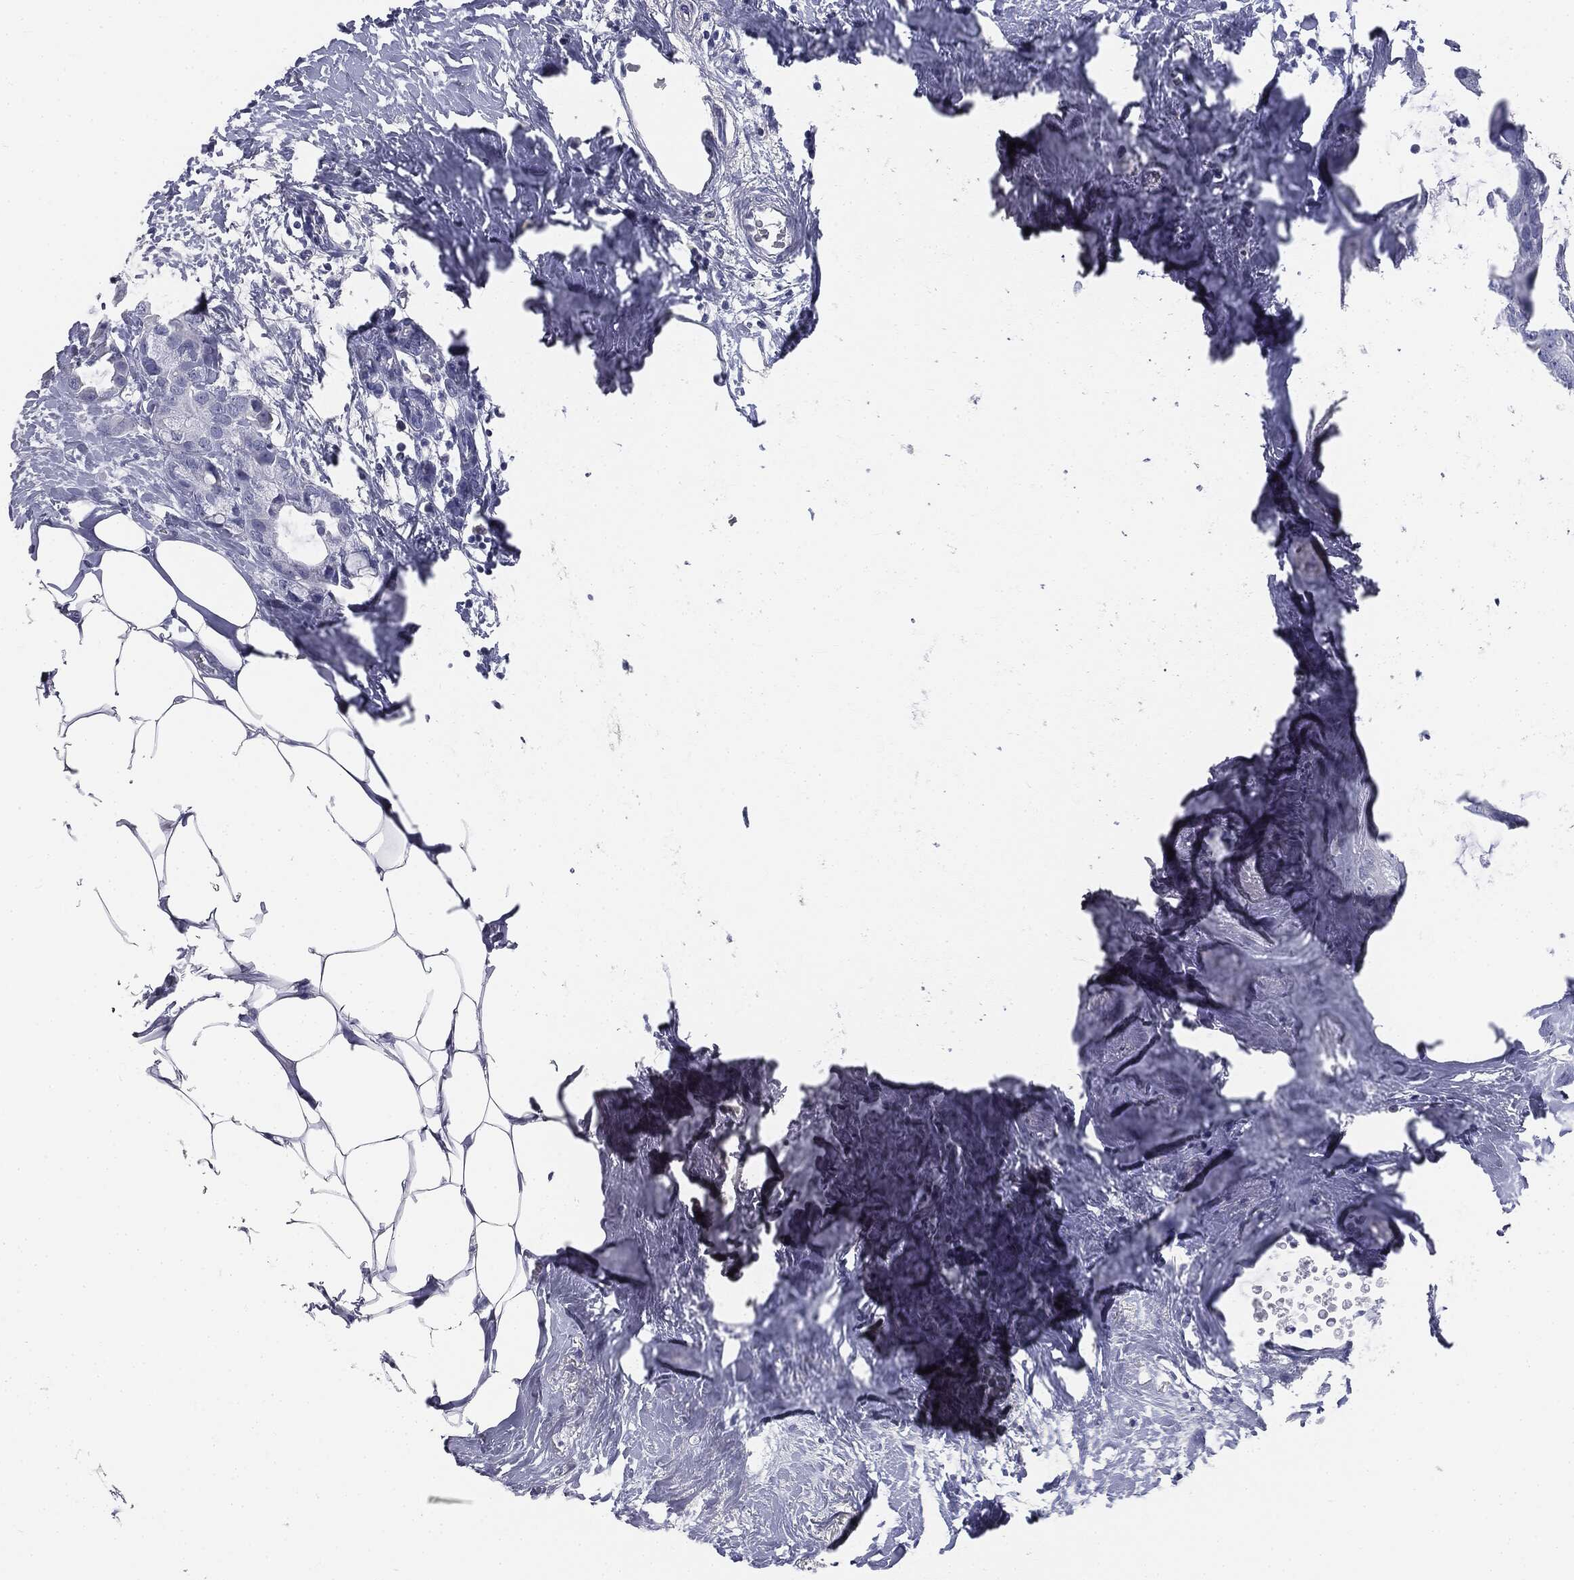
{"staining": {"intensity": "negative", "quantity": "none", "location": "none"}, "tissue": "breast cancer", "cell_type": "Tumor cells", "image_type": "cancer", "snomed": [{"axis": "morphology", "description": "Duct carcinoma"}, {"axis": "topography", "description": "Breast"}], "caption": "Protein analysis of intraductal carcinoma (breast) demonstrates no significant positivity in tumor cells.", "gene": "AFP", "patient": {"sex": "female", "age": 45}}